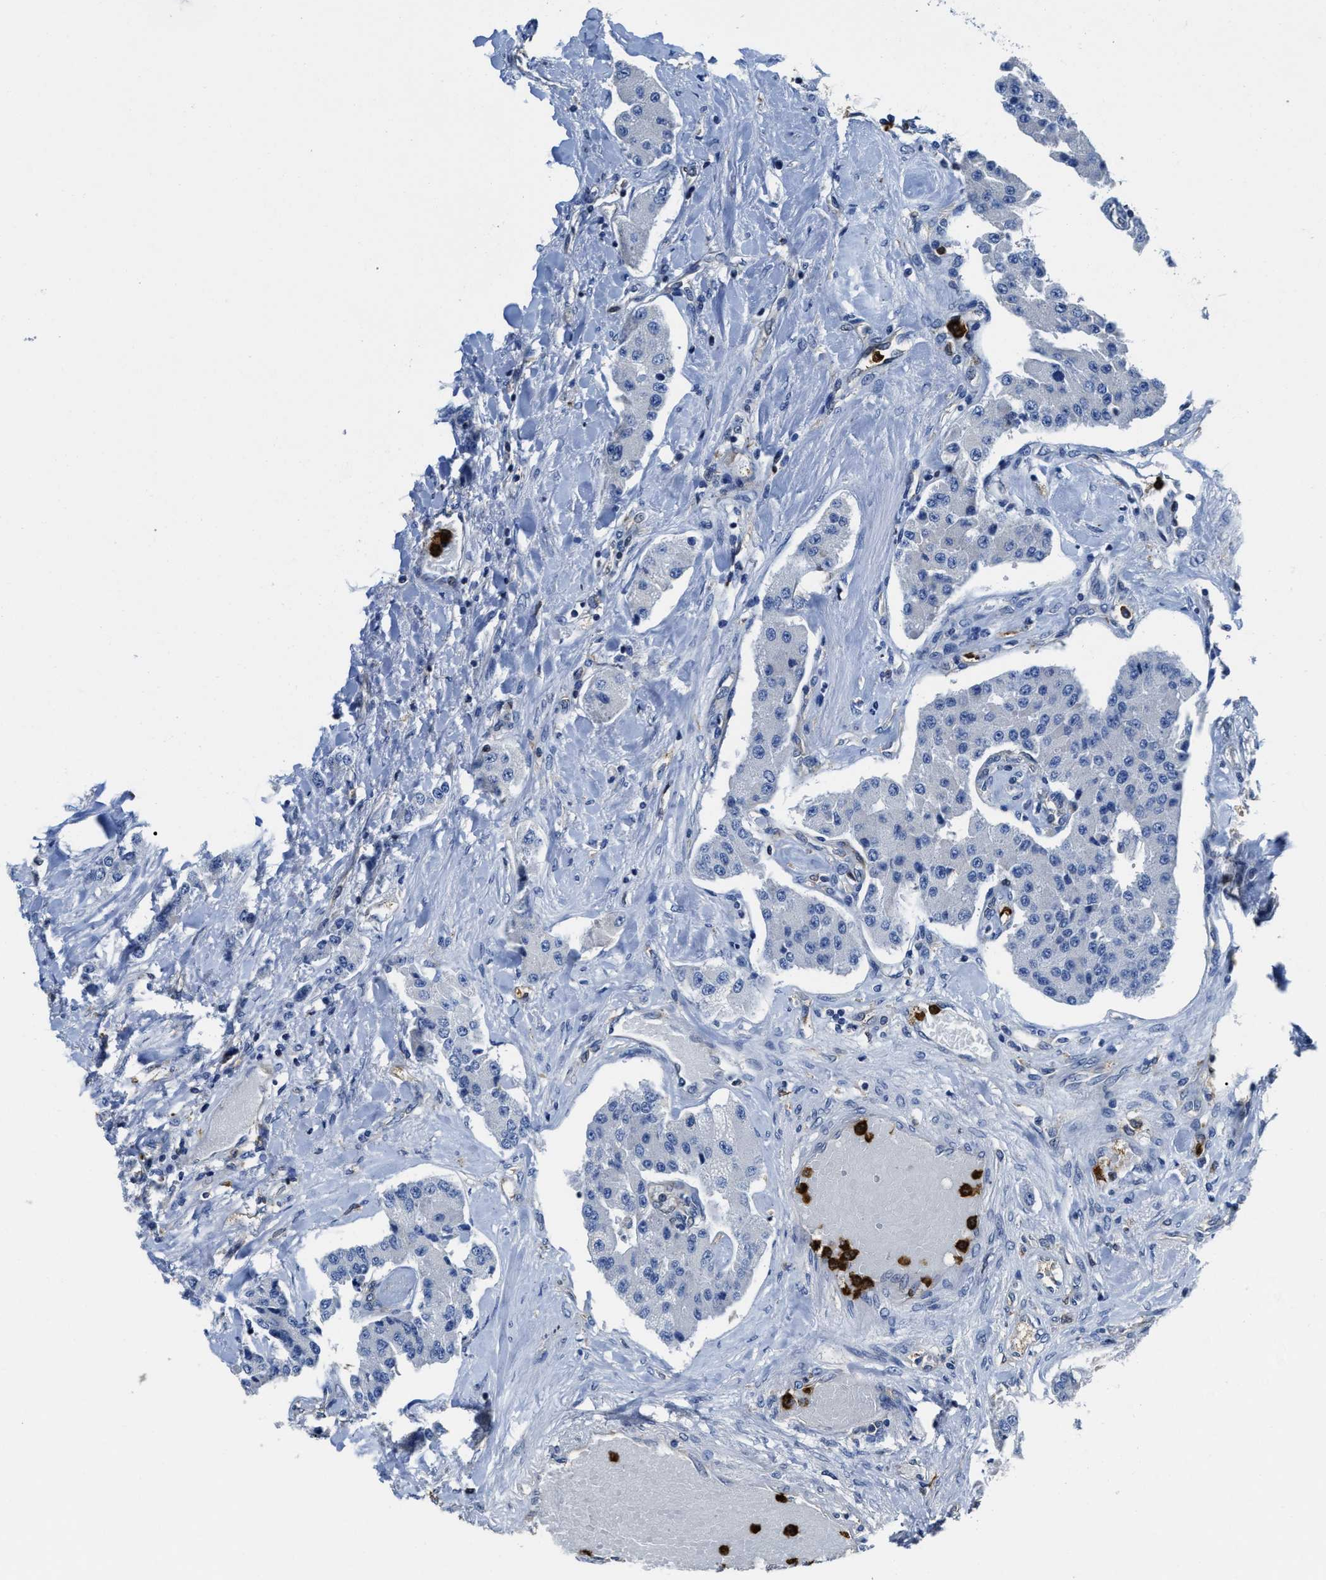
{"staining": {"intensity": "negative", "quantity": "none", "location": "none"}, "tissue": "carcinoid", "cell_type": "Tumor cells", "image_type": "cancer", "snomed": [{"axis": "morphology", "description": "Carcinoid, malignant, NOS"}, {"axis": "topography", "description": "Pancreas"}], "caption": "Micrograph shows no protein staining in tumor cells of carcinoid tissue.", "gene": "TRAF6", "patient": {"sex": "male", "age": 41}}